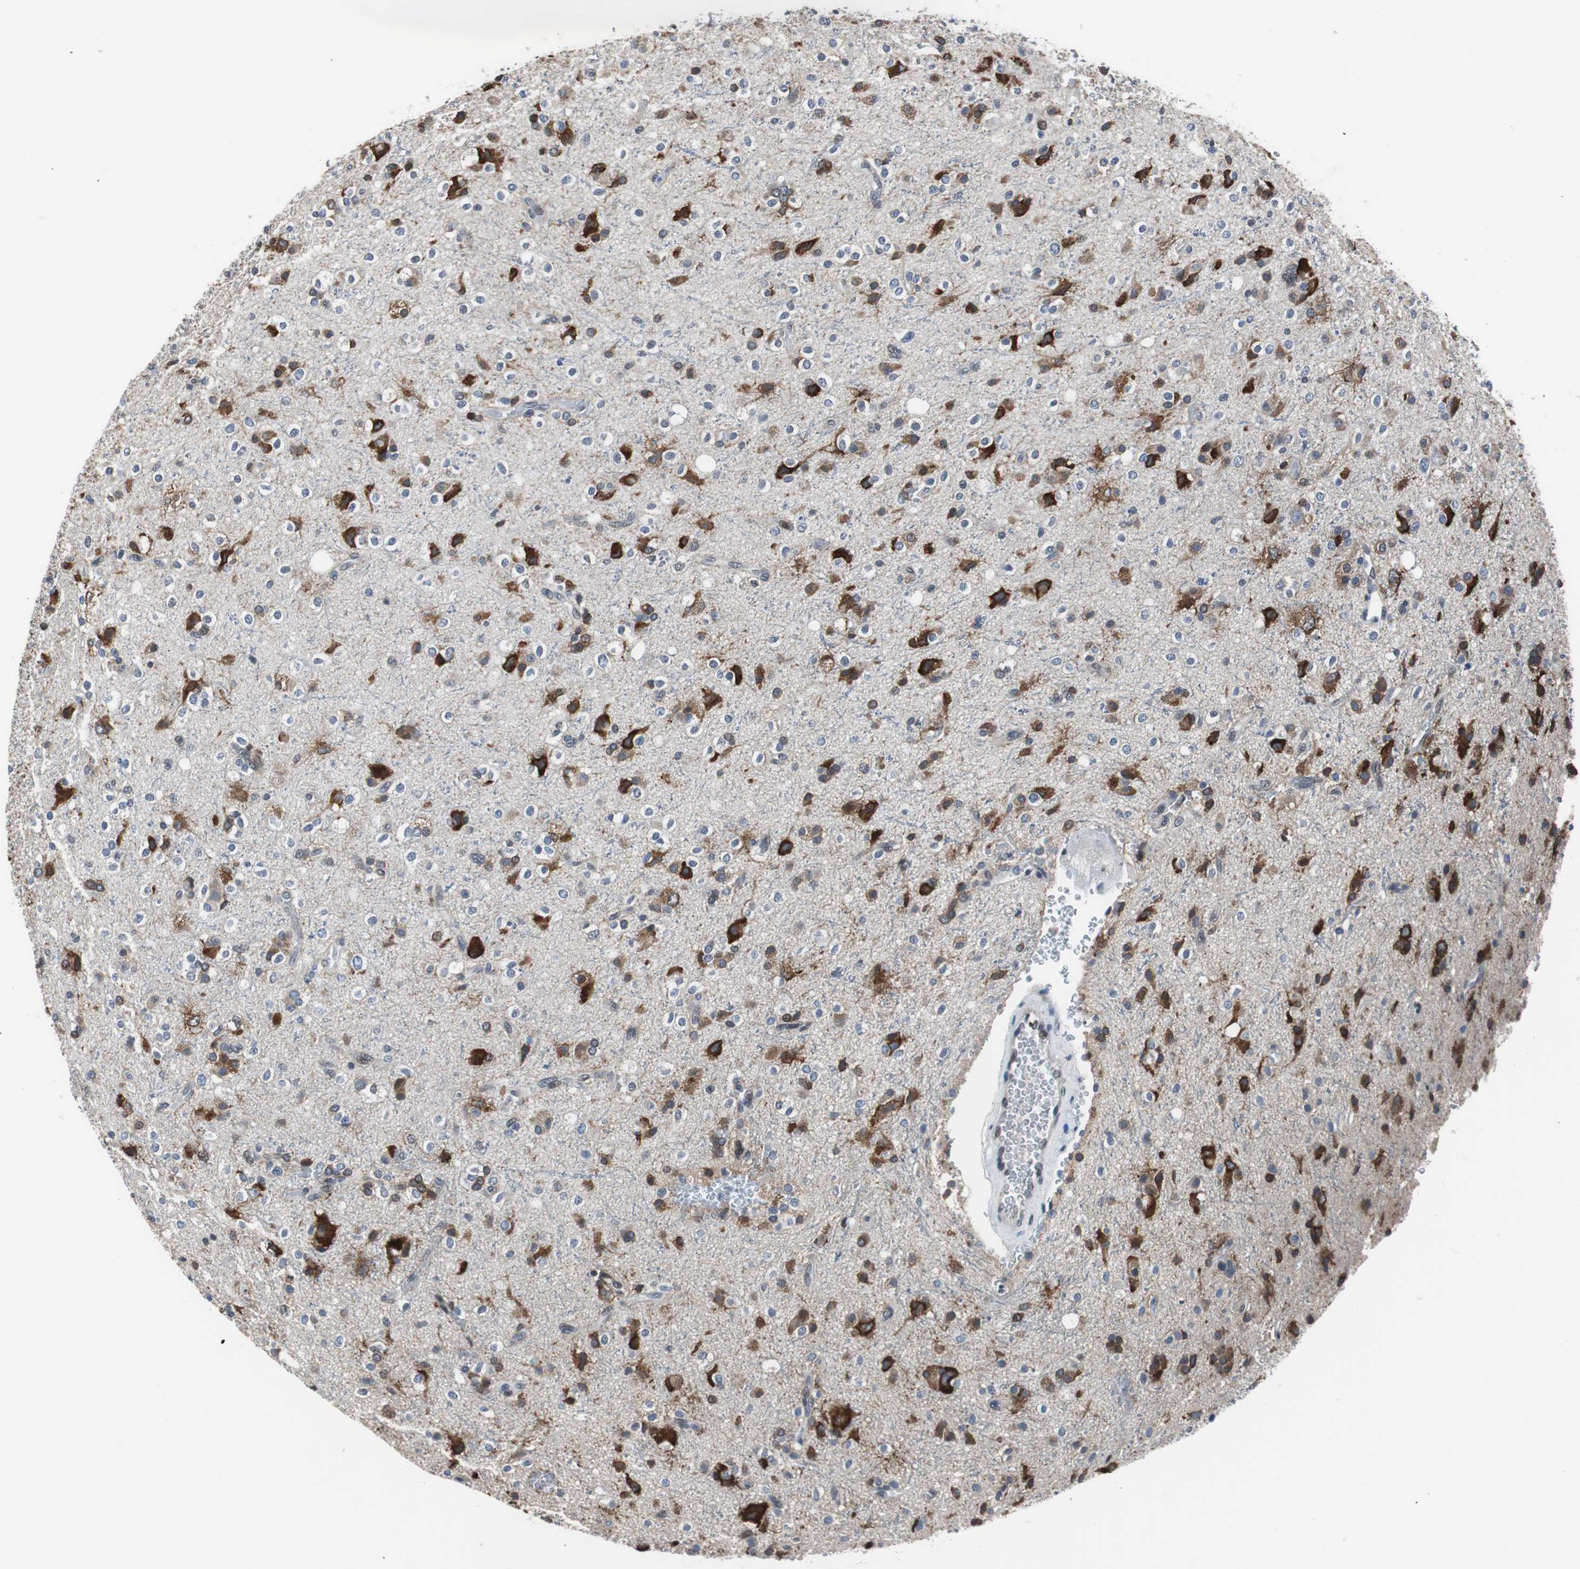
{"staining": {"intensity": "strong", "quantity": "25%-75%", "location": "cytoplasmic/membranous"}, "tissue": "glioma", "cell_type": "Tumor cells", "image_type": "cancer", "snomed": [{"axis": "morphology", "description": "Glioma, malignant, High grade"}, {"axis": "topography", "description": "Brain"}], "caption": "Tumor cells reveal high levels of strong cytoplasmic/membranous staining in about 25%-75% of cells in malignant glioma (high-grade).", "gene": "TP63", "patient": {"sex": "male", "age": 47}}